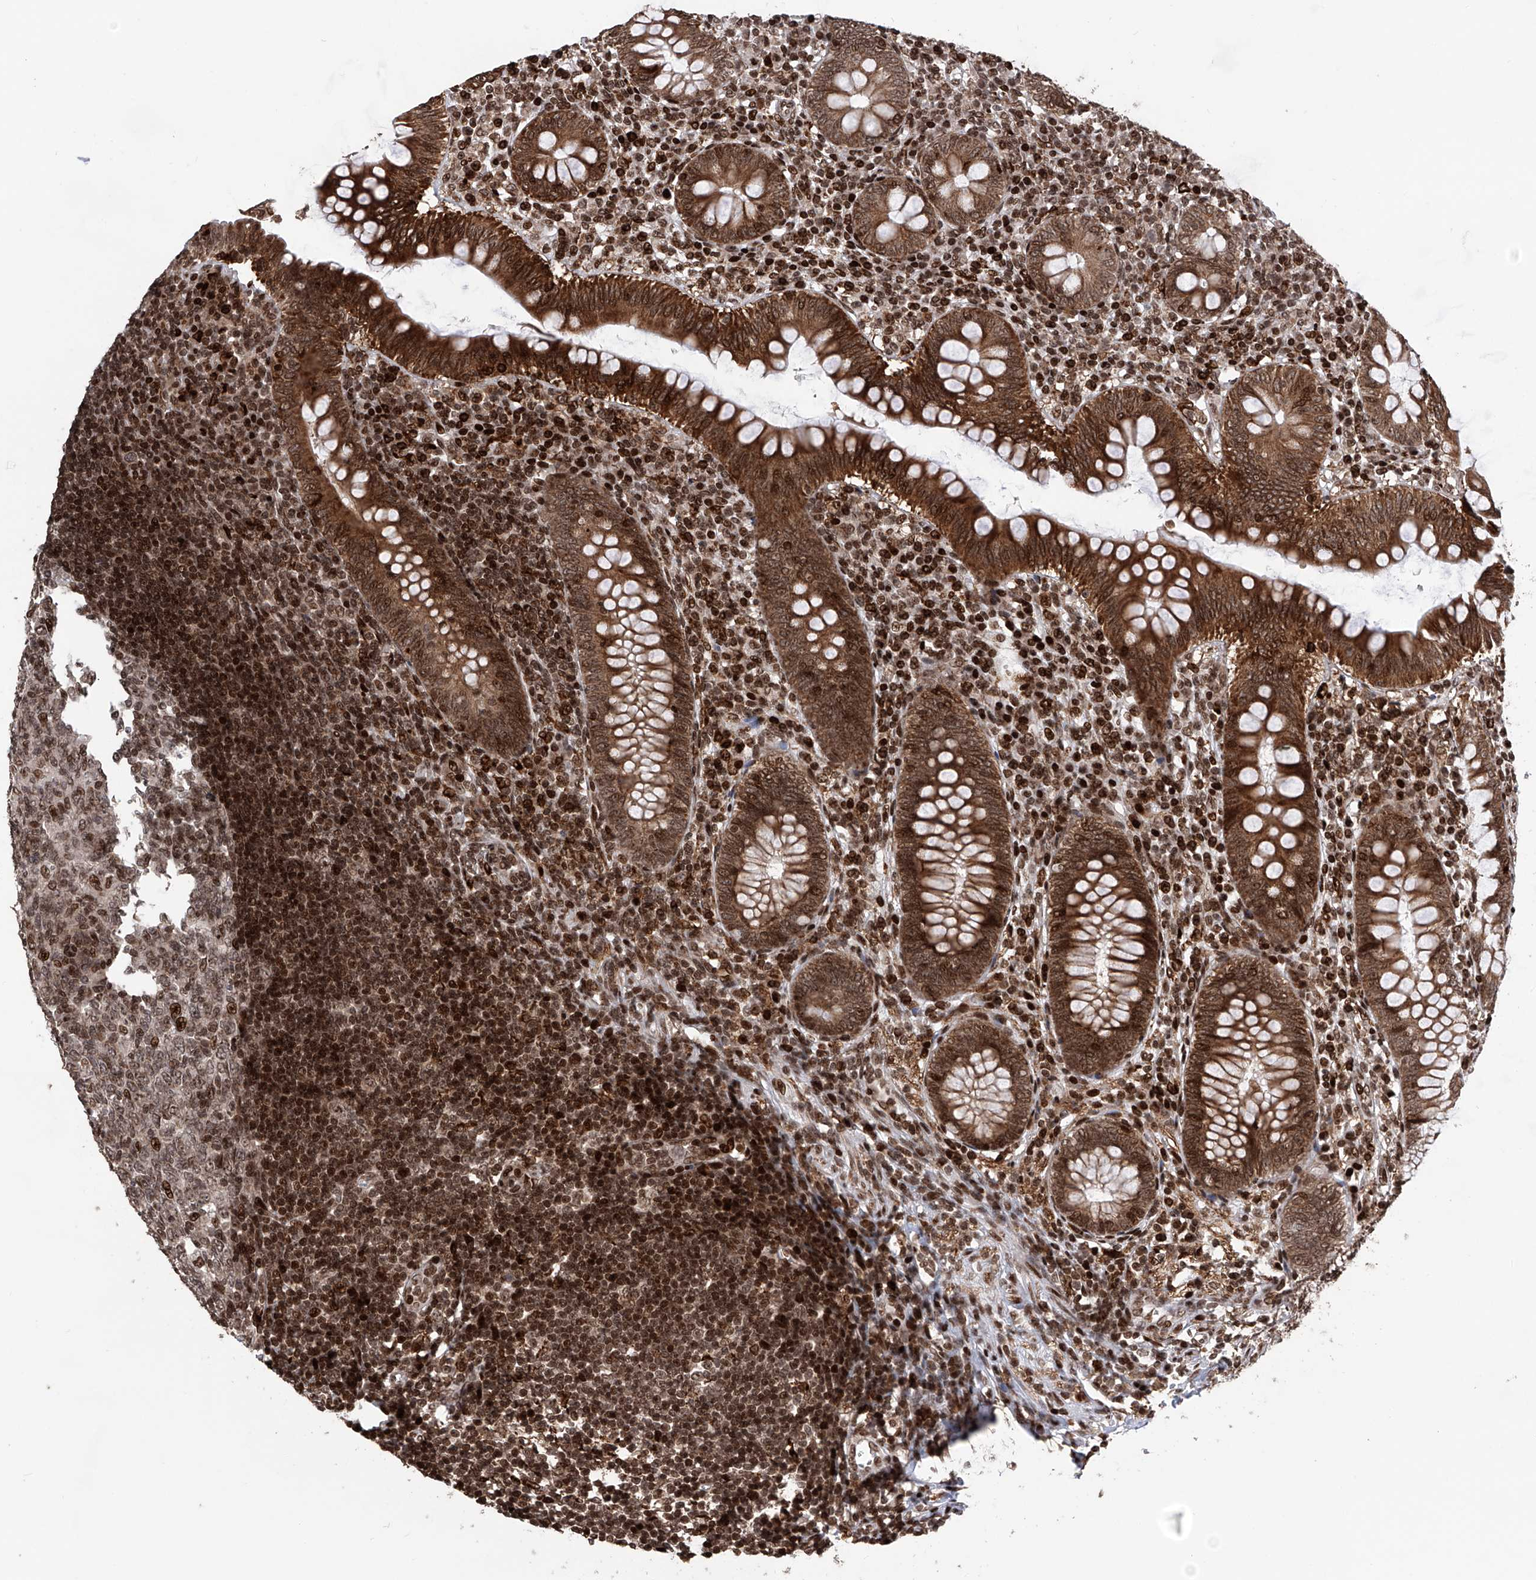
{"staining": {"intensity": "strong", "quantity": ">75%", "location": "cytoplasmic/membranous,nuclear"}, "tissue": "appendix", "cell_type": "Glandular cells", "image_type": "normal", "snomed": [{"axis": "morphology", "description": "Normal tissue, NOS"}, {"axis": "topography", "description": "Appendix"}], "caption": "Immunohistochemistry staining of normal appendix, which displays high levels of strong cytoplasmic/membranous,nuclear expression in about >75% of glandular cells indicating strong cytoplasmic/membranous,nuclear protein positivity. The staining was performed using DAB (3,3'-diaminobenzidine) (brown) for protein detection and nuclei were counterstained in hematoxylin (blue).", "gene": "PAK1IP1", "patient": {"sex": "male", "age": 14}}